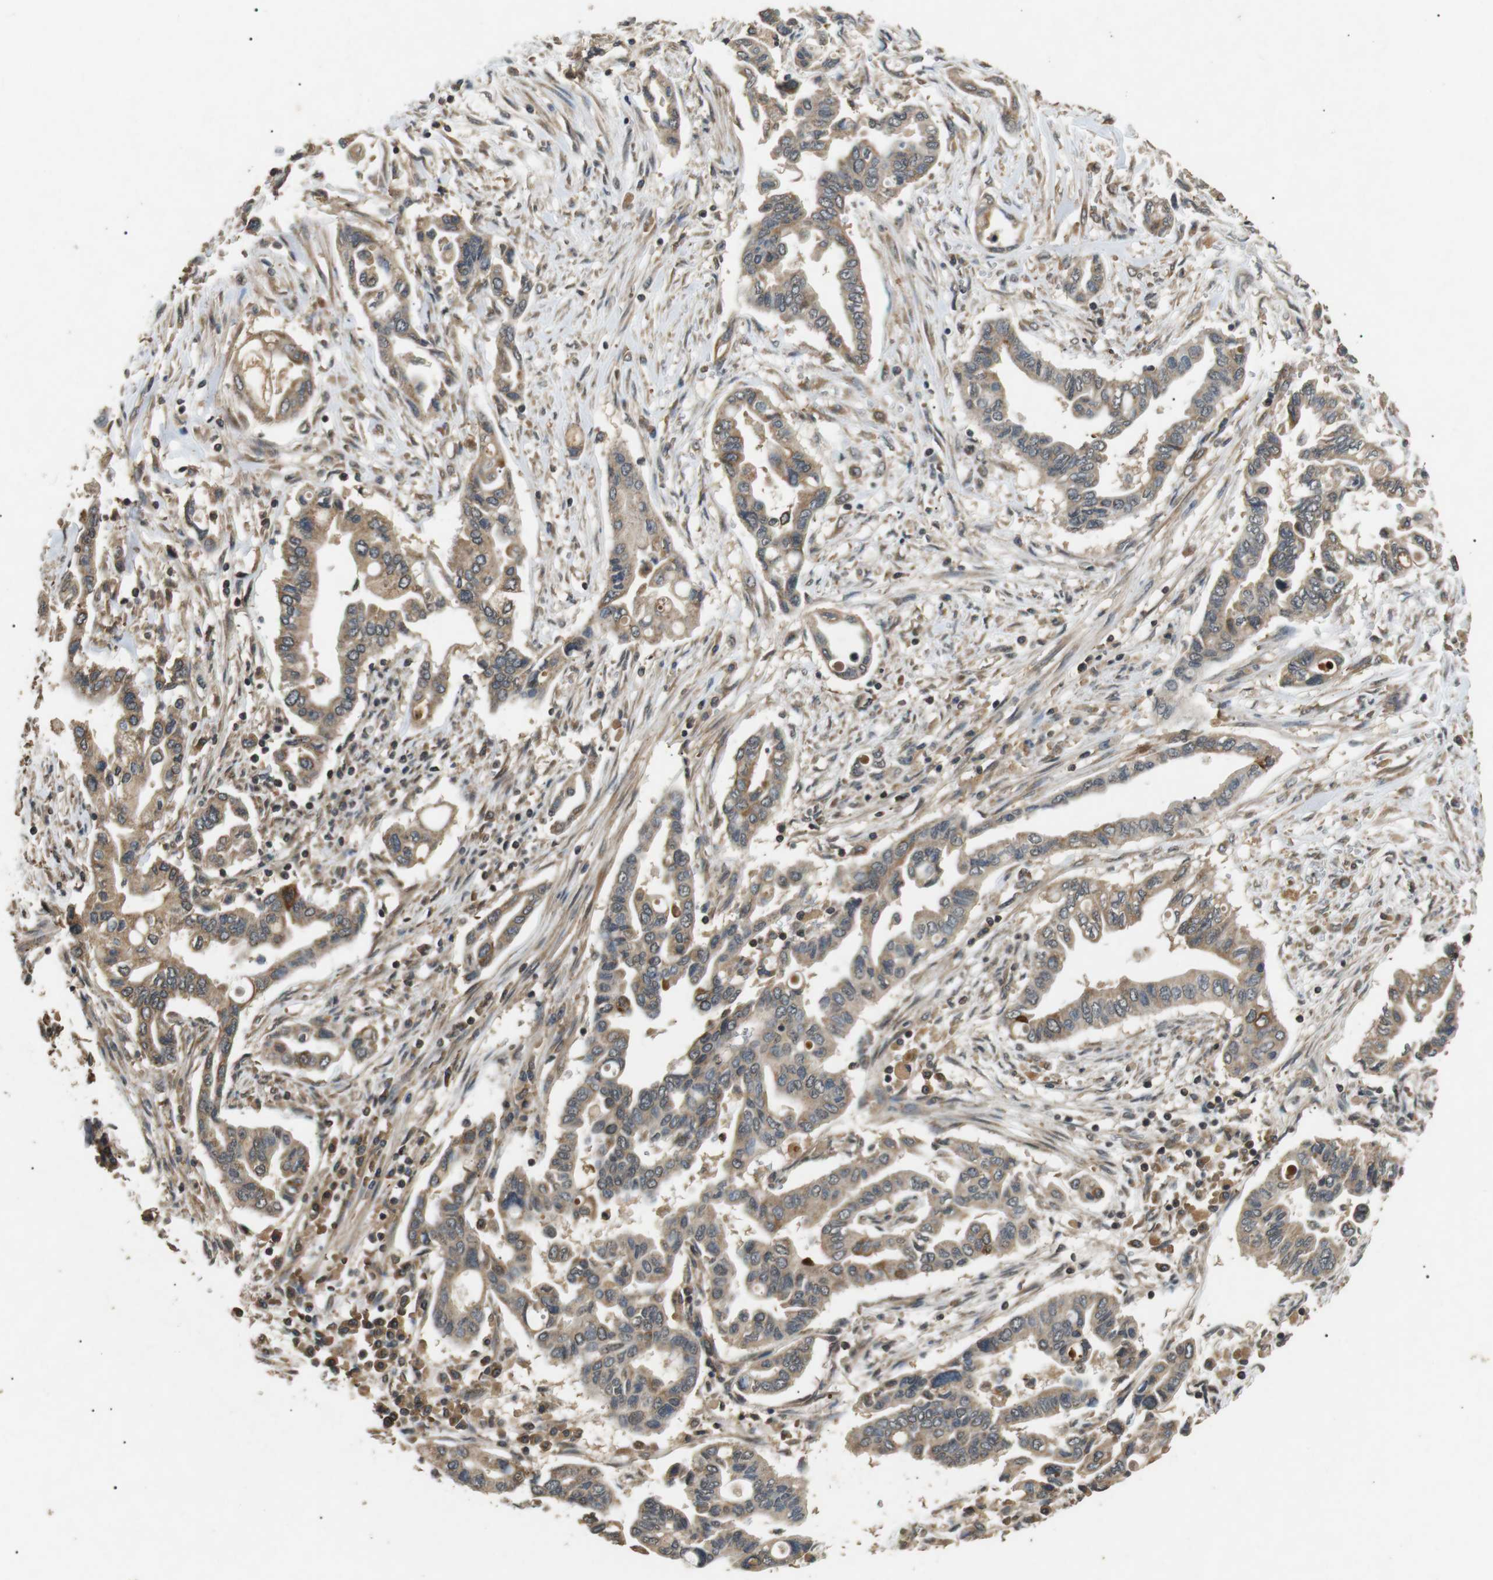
{"staining": {"intensity": "moderate", "quantity": ">75%", "location": "cytoplasmic/membranous"}, "tissue": "pancreatic cancer", "cell_type": "Tumor cells", "image_type": "cancer", "snomed": [{"axis": "morphology", "description": "Adenocarcinoma, NOS"}, {"axis": "topography", "description": "Pancreas"}], "caption": "This image reveals pancreatic adenocarcinoma stained with immunohistochemistry (IHC) to label a protein in brown. The cytoplasmic/membranous of tumor cells show moderate positivity for the protein. Nuclei are counter-stained blue.", "gene": "TBC1D15", "patient": {"sex": "female", "age": 57}}